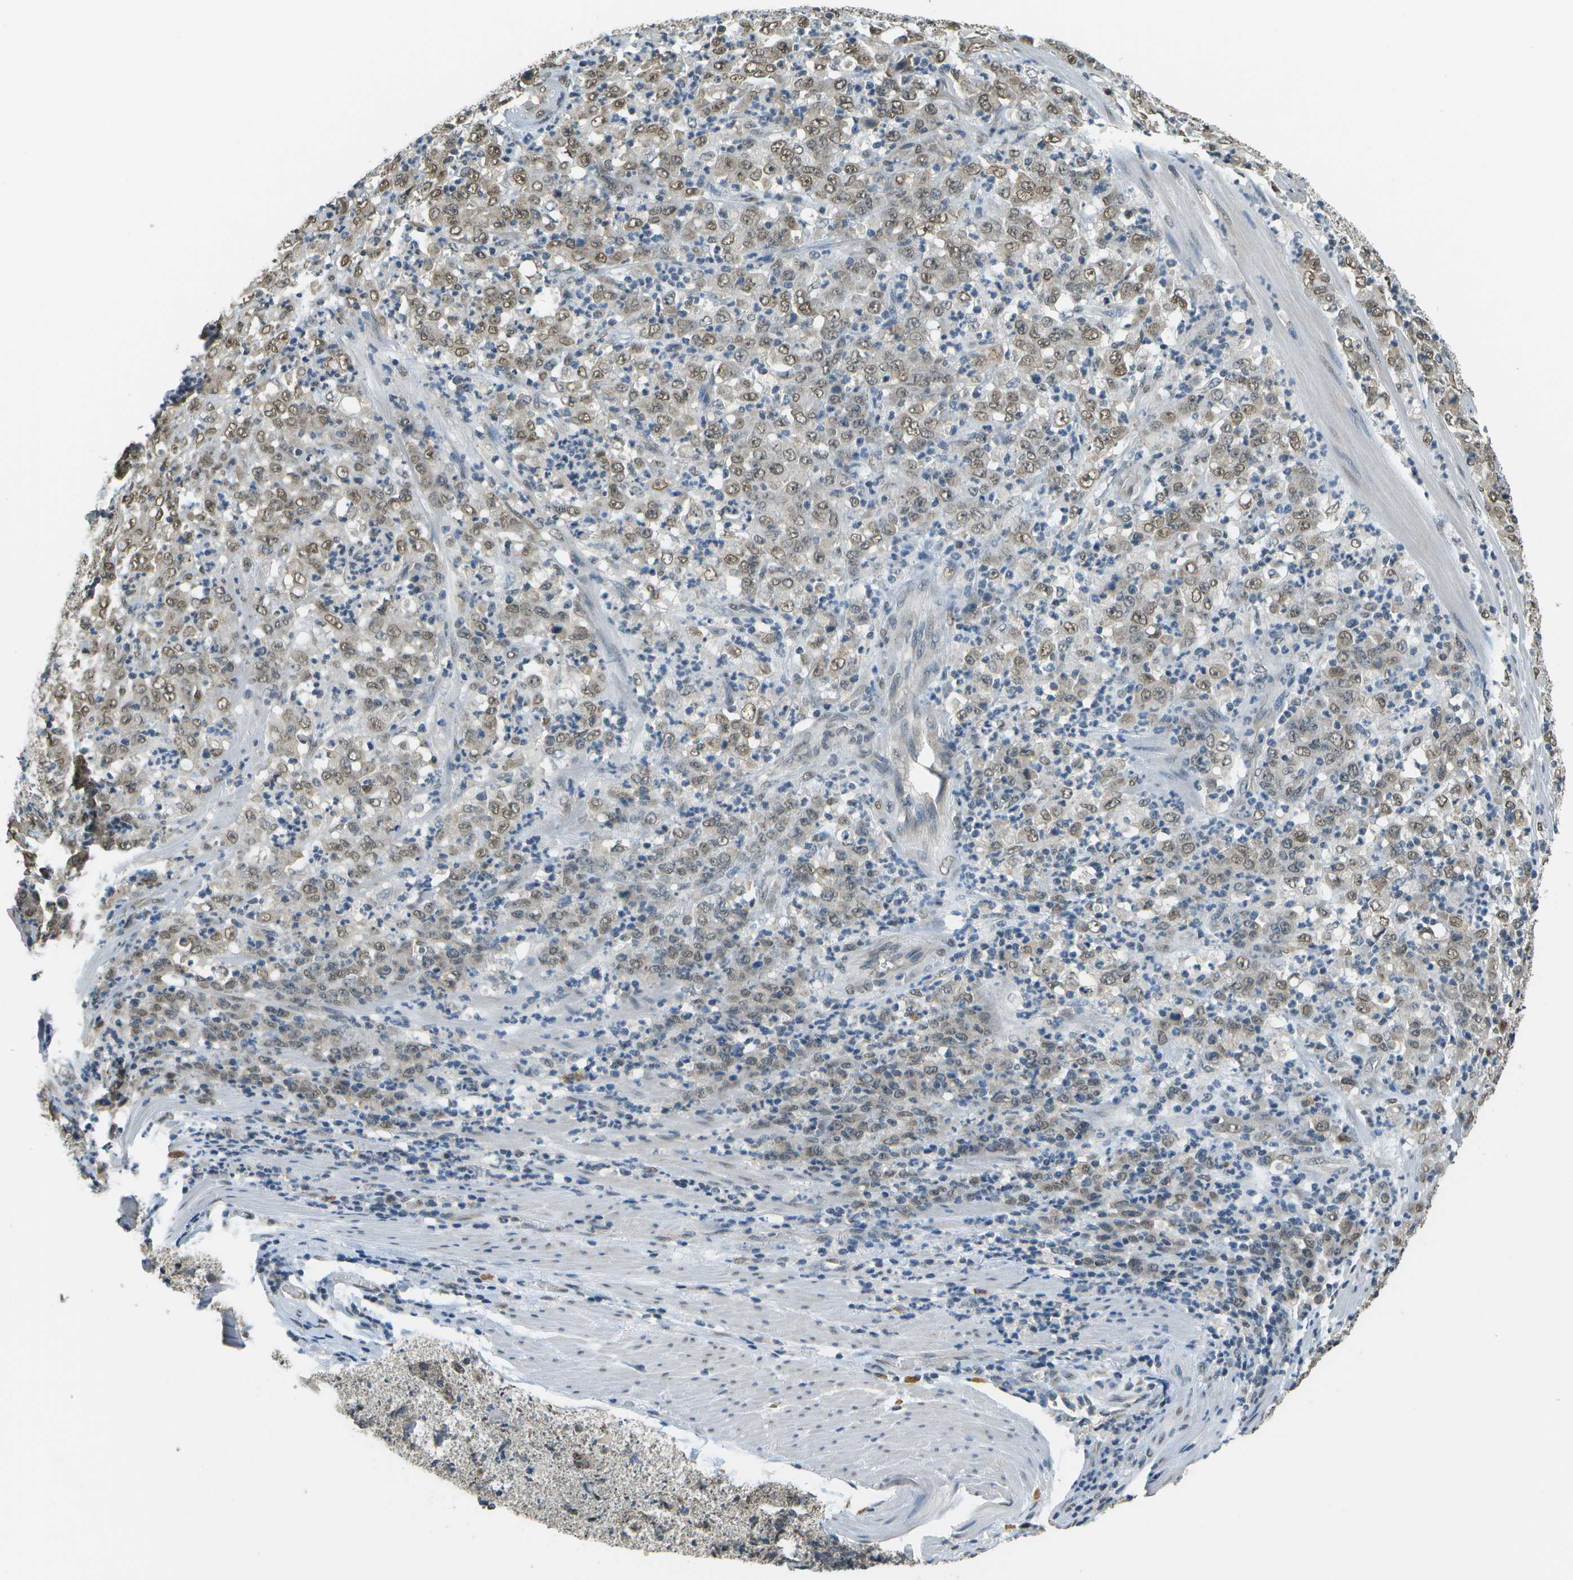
{"staining": {"intensity": "moderate", "quantity": ">75%", "location": "nuclear"}, "tissue": "stomach cancer", "cell_type": "Tumor cells", "image_type": "cancer", "snomed": [{"axis": "morphology", "description": "Adenocarcinoma, NOS"}, {"axis": "topography", "description": "Stomach, lower"}], "caption": "This histopathology image exhibits stomach cancer stained with IHC to label a protein in brown. The nuclear of tumor cells show moderate positivity for the protein. Nuclei are counter-stained blue.", "gene": "ABL2", "patient": {"sex": "female", "age": 71}}